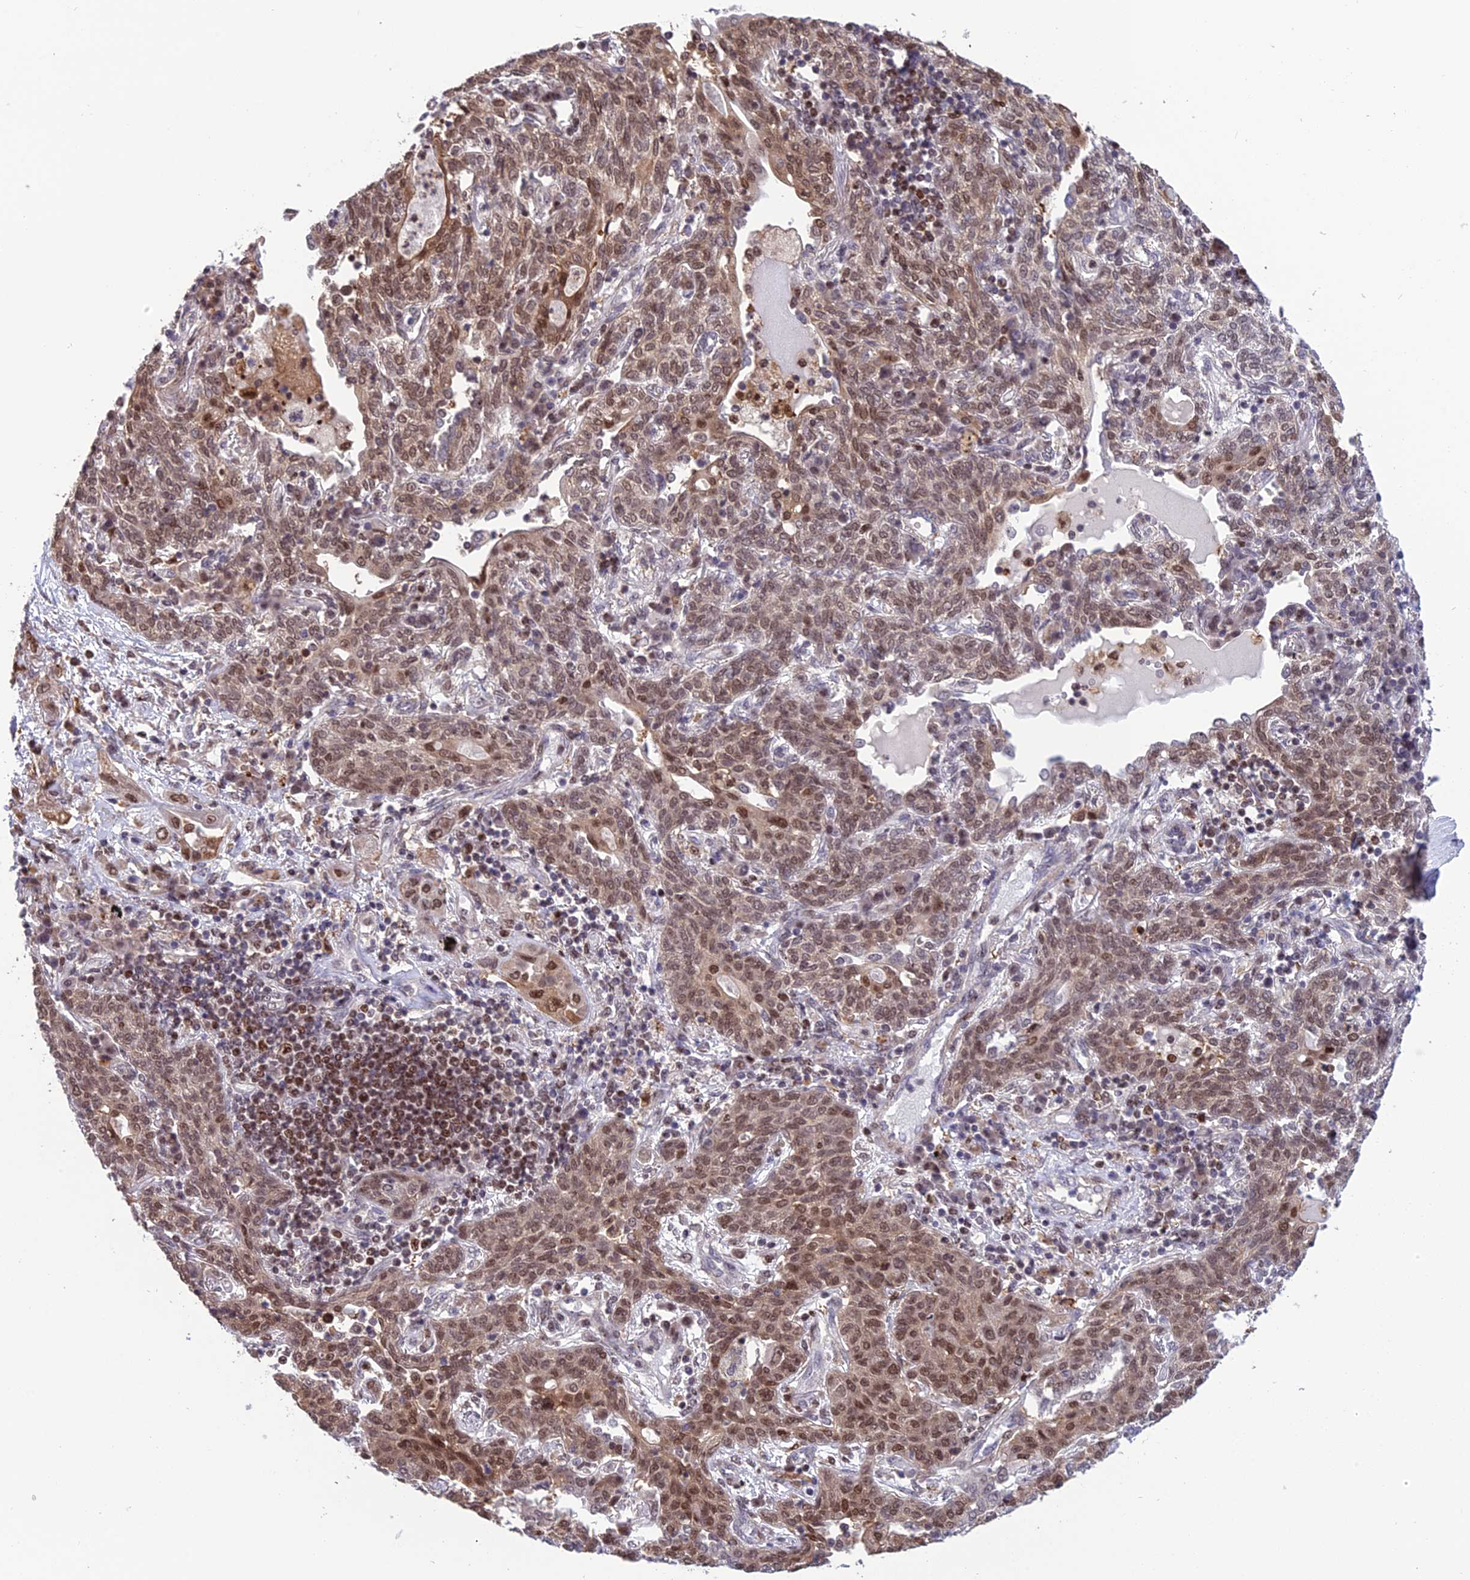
{"staining": {"intensity": "moderate", "quantity": ">75%", "location": "cytoplasmic/membranous,nuclear"}, "tissue": "lung cancer", "cell_type": "Tumor cells", "image_type": "cancer", "snomed": [{"axis": "morphology", "description": "Squamous cell carcinoma, NOS"}, {"axis": "topography", "description": "Lung"}], "caption": "IHC of squamous cell carcinoma (lung) demonstrates medium levels of moderate cytoplasmic/membranous and nuclear staining in about >75% of tumor cells. (DAB (3,3'-diaminobenzidine) IHC, brown staining for protein, blue staining for nuclei).", "gene": "MIS12", "patient": {"sex": "female", "age": 70}}